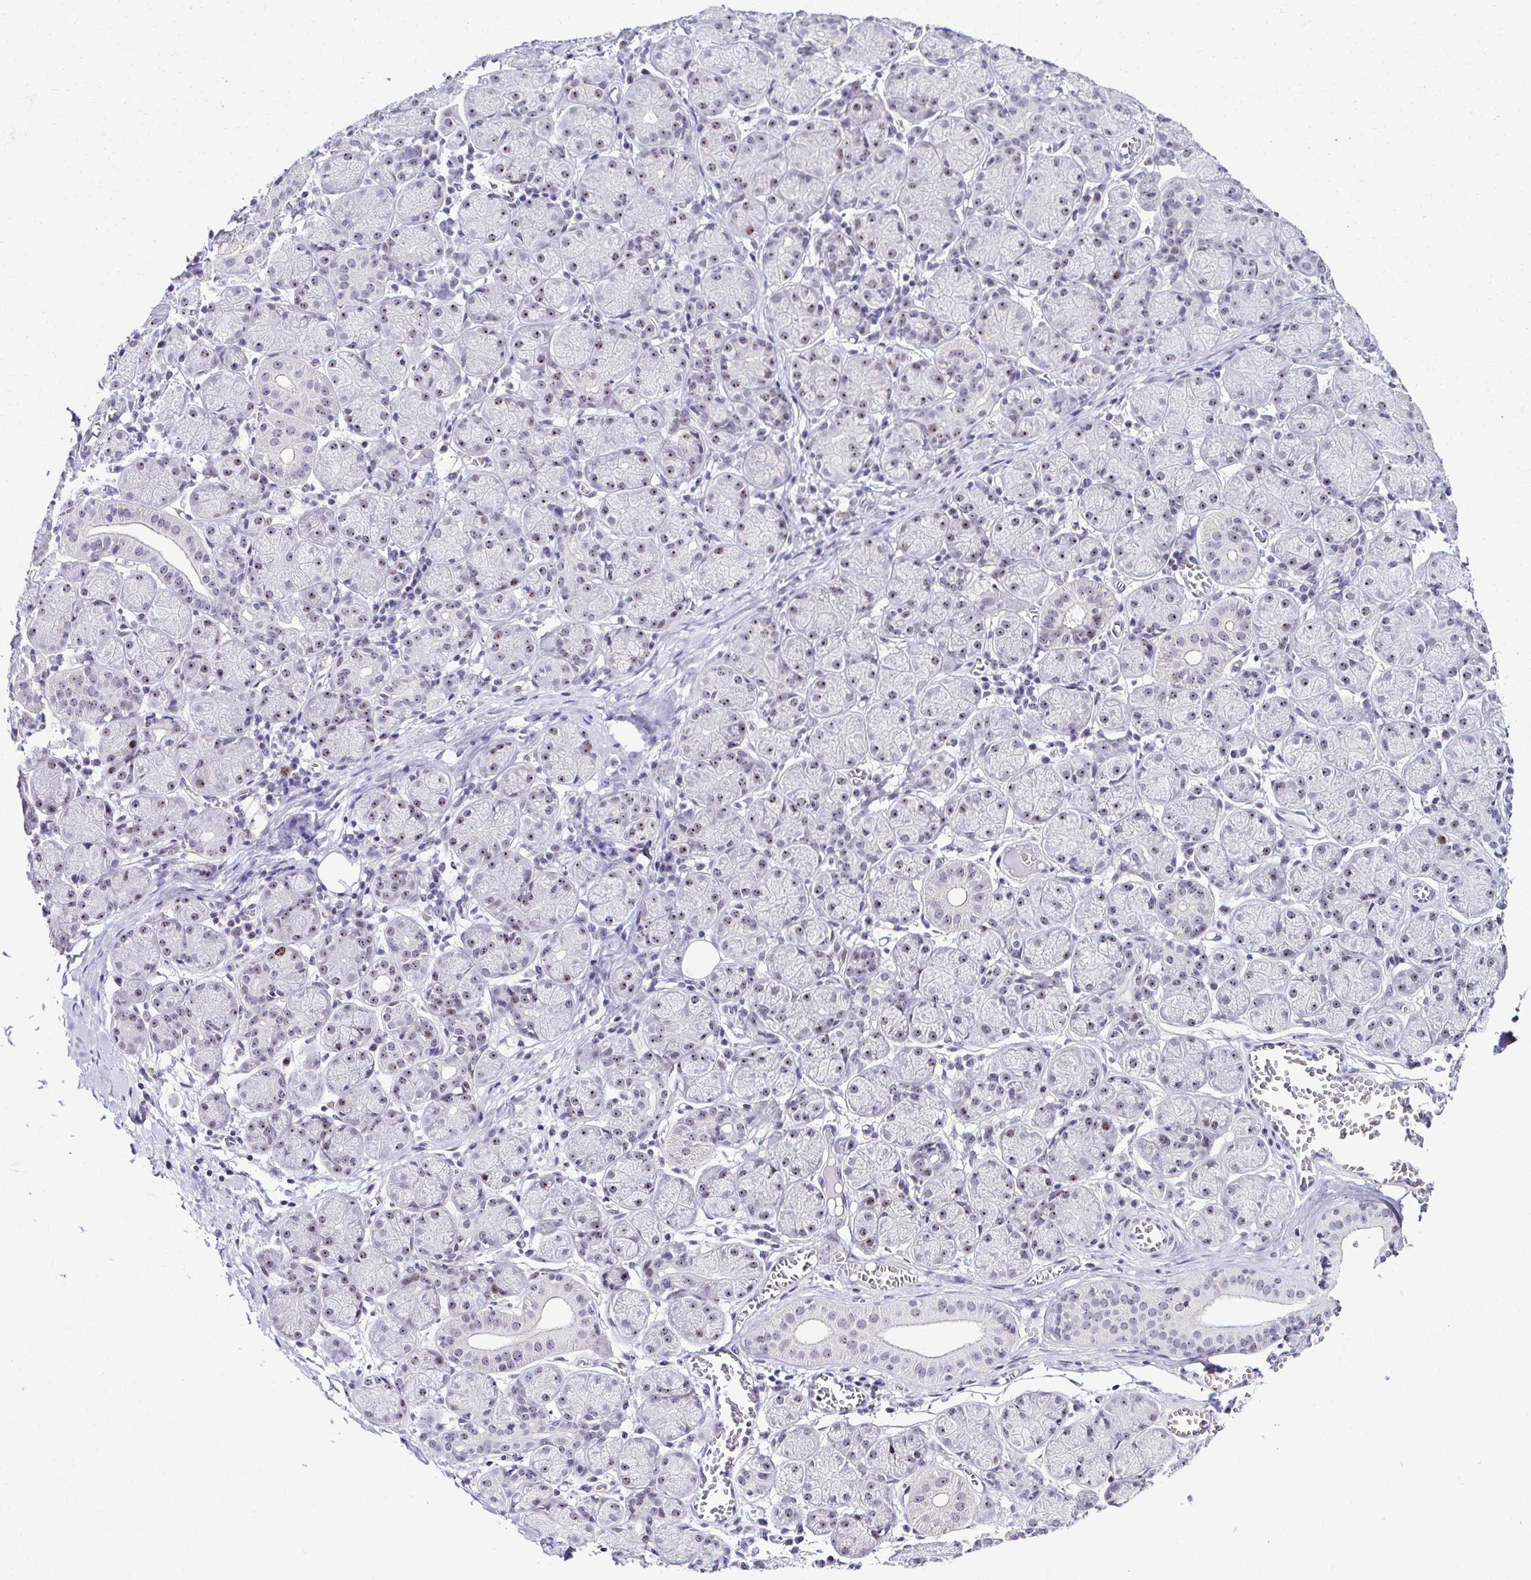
{"staining": {"intensity": "moderate", "quantity": ">75%", "location": "nuclear"}, "tissue": "salivary gland", "cell_type": "Glandular cells", "image_type": "normal", "snomed": [{"axis": "morphology", "description": "Normal tissue, NOS"}, {"axis": "topography", "description": "Salivary gland"}], "caption": "Salivary gland stained with a brown dye displays moderate nuclear positive staining in approximately >75% of glandular cells.", "gene": "CEP72", "patient": {"sex": "female", "age": 24}}